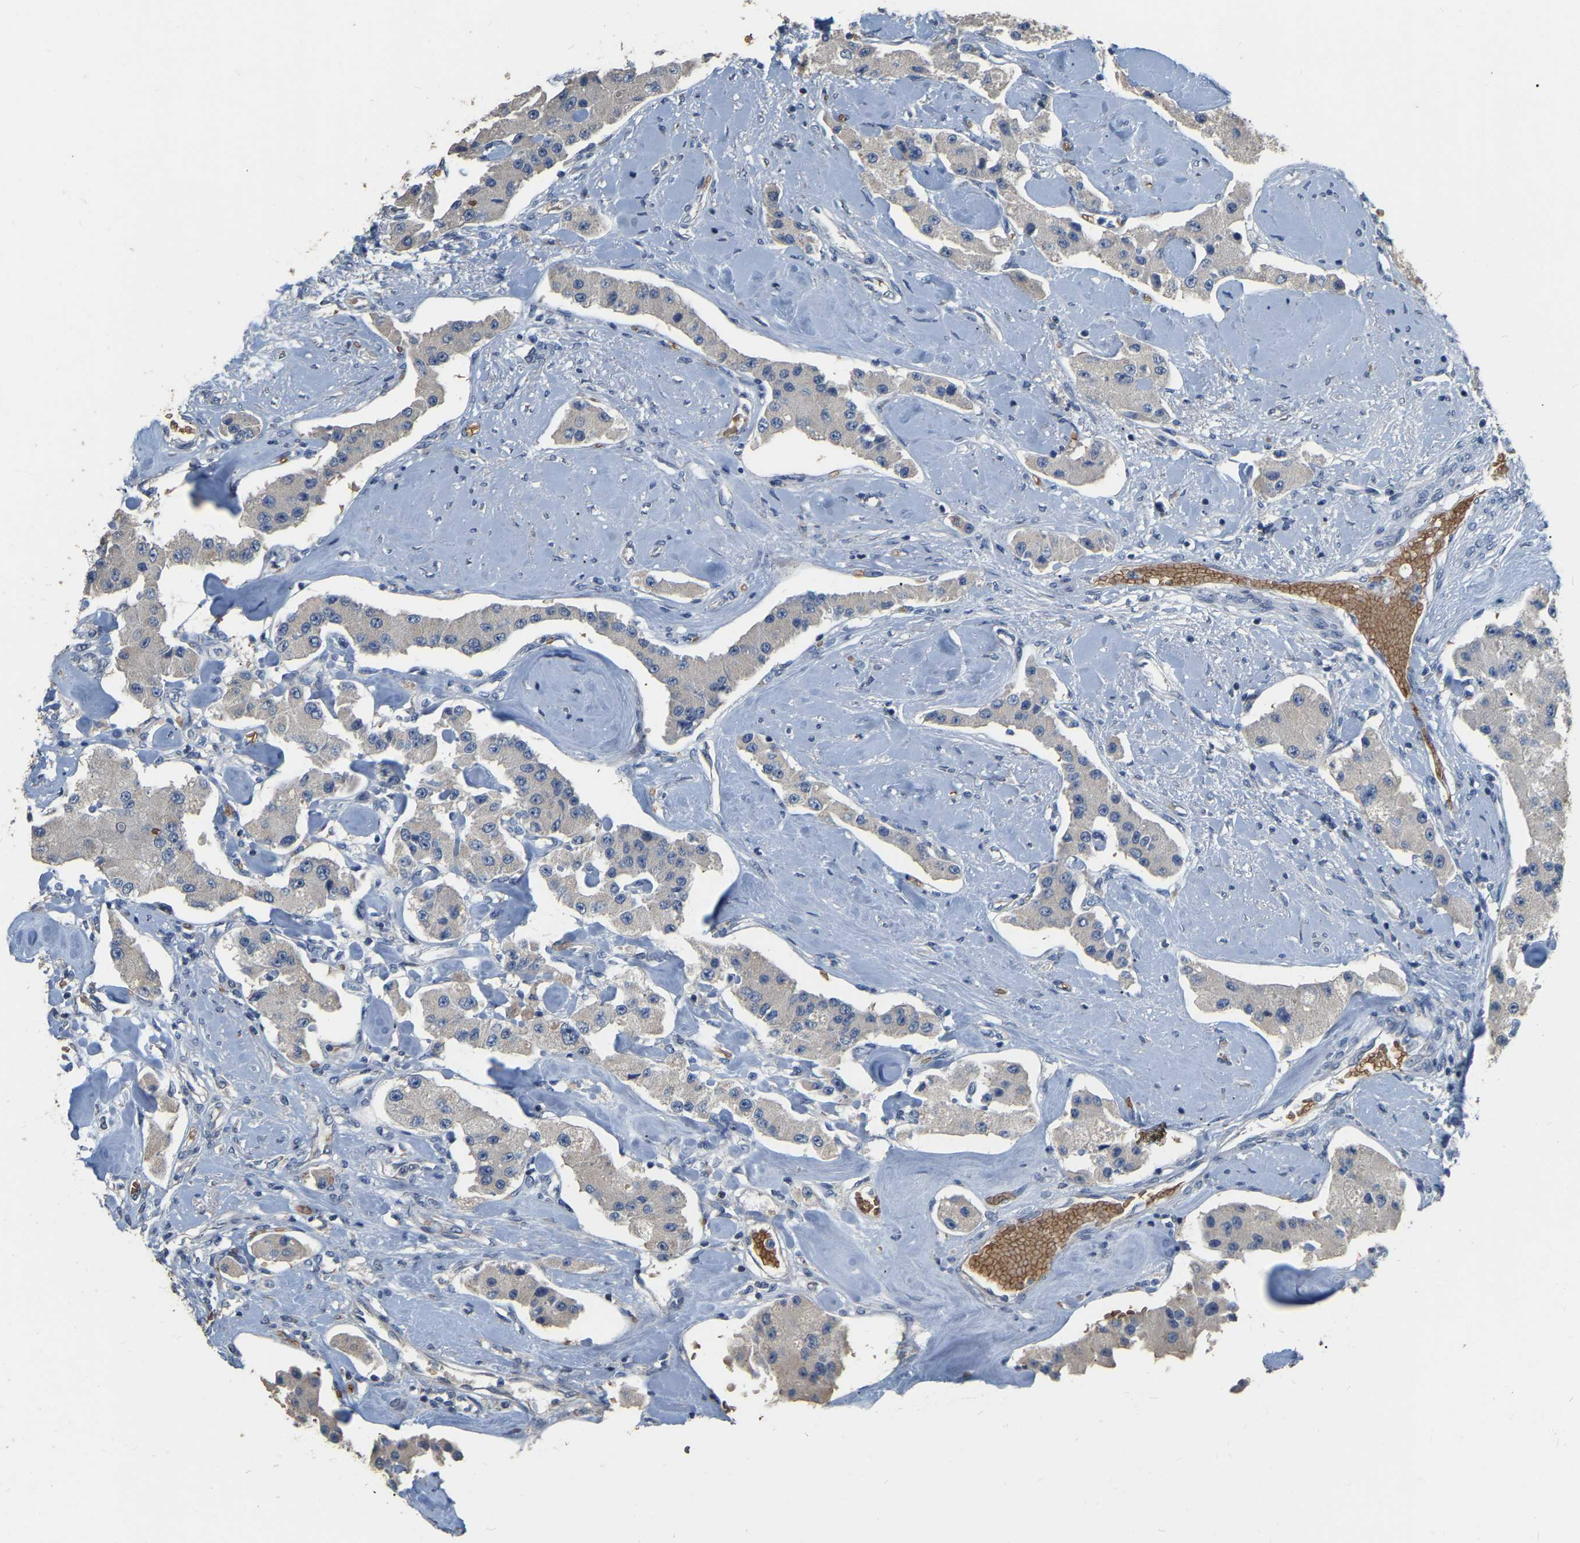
{"staining": {"intensity": "negative", "quantity": "none", "location": "none"}, "tissue": "carcinoid", "cell_type": "Tumor cells", "image_type": "cancer", "snomed": [{"axis": "morphology", "description": "Carcinoid, malignant, NOS"}, {"axis": "topography", "description": "Pancreas"}], "caption": "A histopathology image of malignant carcinoid stained for a protein demonstrates no brown staining in tumor cells. Brightfield microscopy of IHC stained with DAB (3,3'-diaminobenzidine) (brown) and hematoxylin (blue), captured at high magnification.", "gene": "CFAP298", "patient": {"sex": "male", "age": 41}}